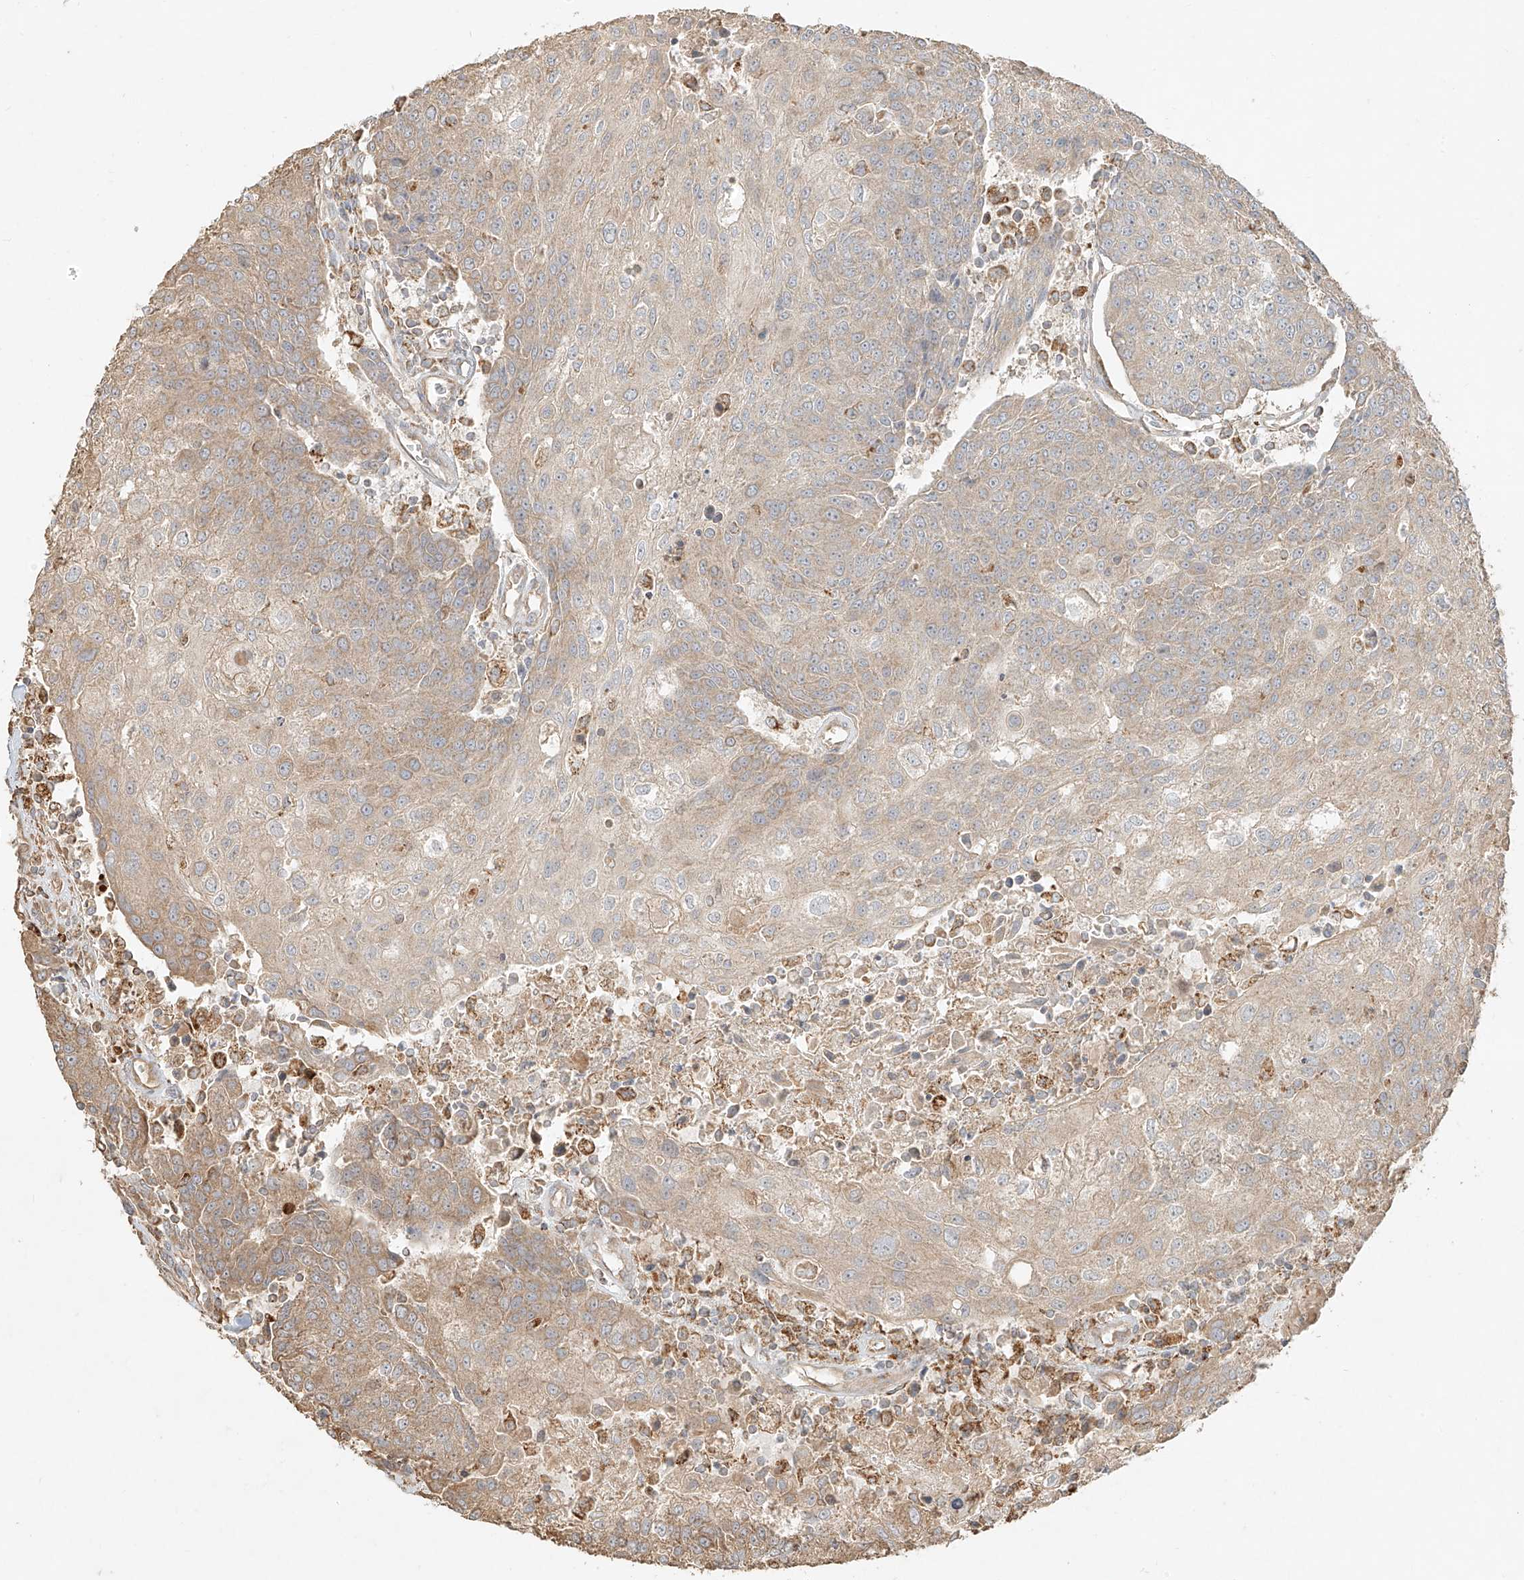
{"staining": {"intensity": "weak", "quantity": "25%-75%", "location": "cytoplasmic/membranous"}, "tissue": "urothelial cancer", "cell_type": "Tumor cells", "image_type": "cancer", "snomed": [{"axis": "morphology", "description": "Urothelial carcinoma, High grade"}, {"axis": "topography", "description": "Urinary bladder"}], "caption": "IHC photomicrograph of urothelial cancer stained for a protein (brown), which displays low levels of weak cytoplasmic/membranous positivity in about 25%-75% of tumor cells.", "gene": "EFNB1", "patient": {"sex": "female", "age": 85}}